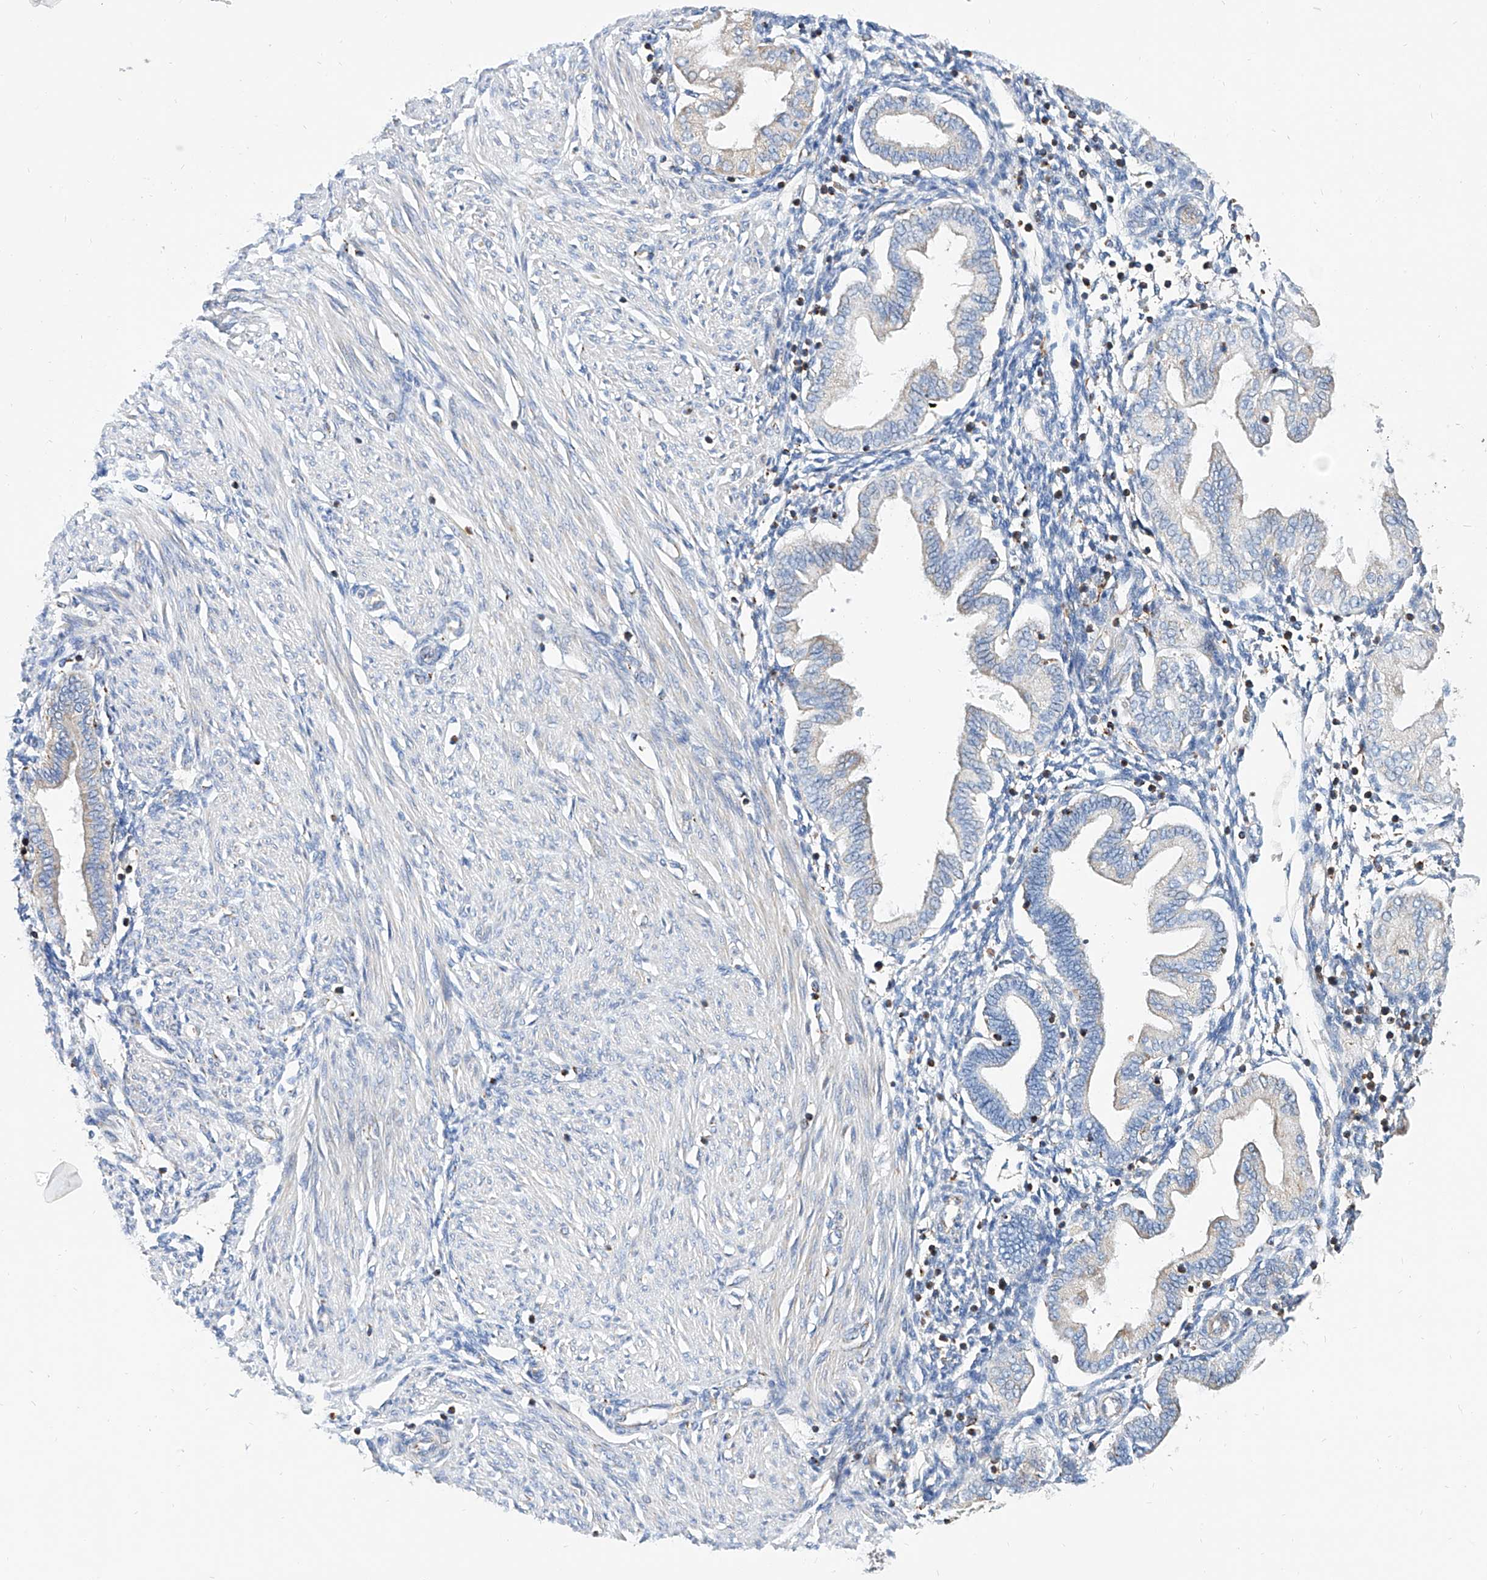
{"staining": {"intensity": "negative", "quantity": "none", "location": "none"}, "tissue": "endometrium", "cell_type": "Cells in endometrial stroma", "image_type": "normal", "snomed": [{"axis": "morphology", "description": "Normal tissue, NOS"}, {"axis": "topography", "description": "Endometrium"}], "caption": "Immunohistochemical staining of normal endometrium demonstrates no significant staining in cells in endometrial stroma.", "gene": "CPNE5", "patient": {"sex": "female", "age": 53}}